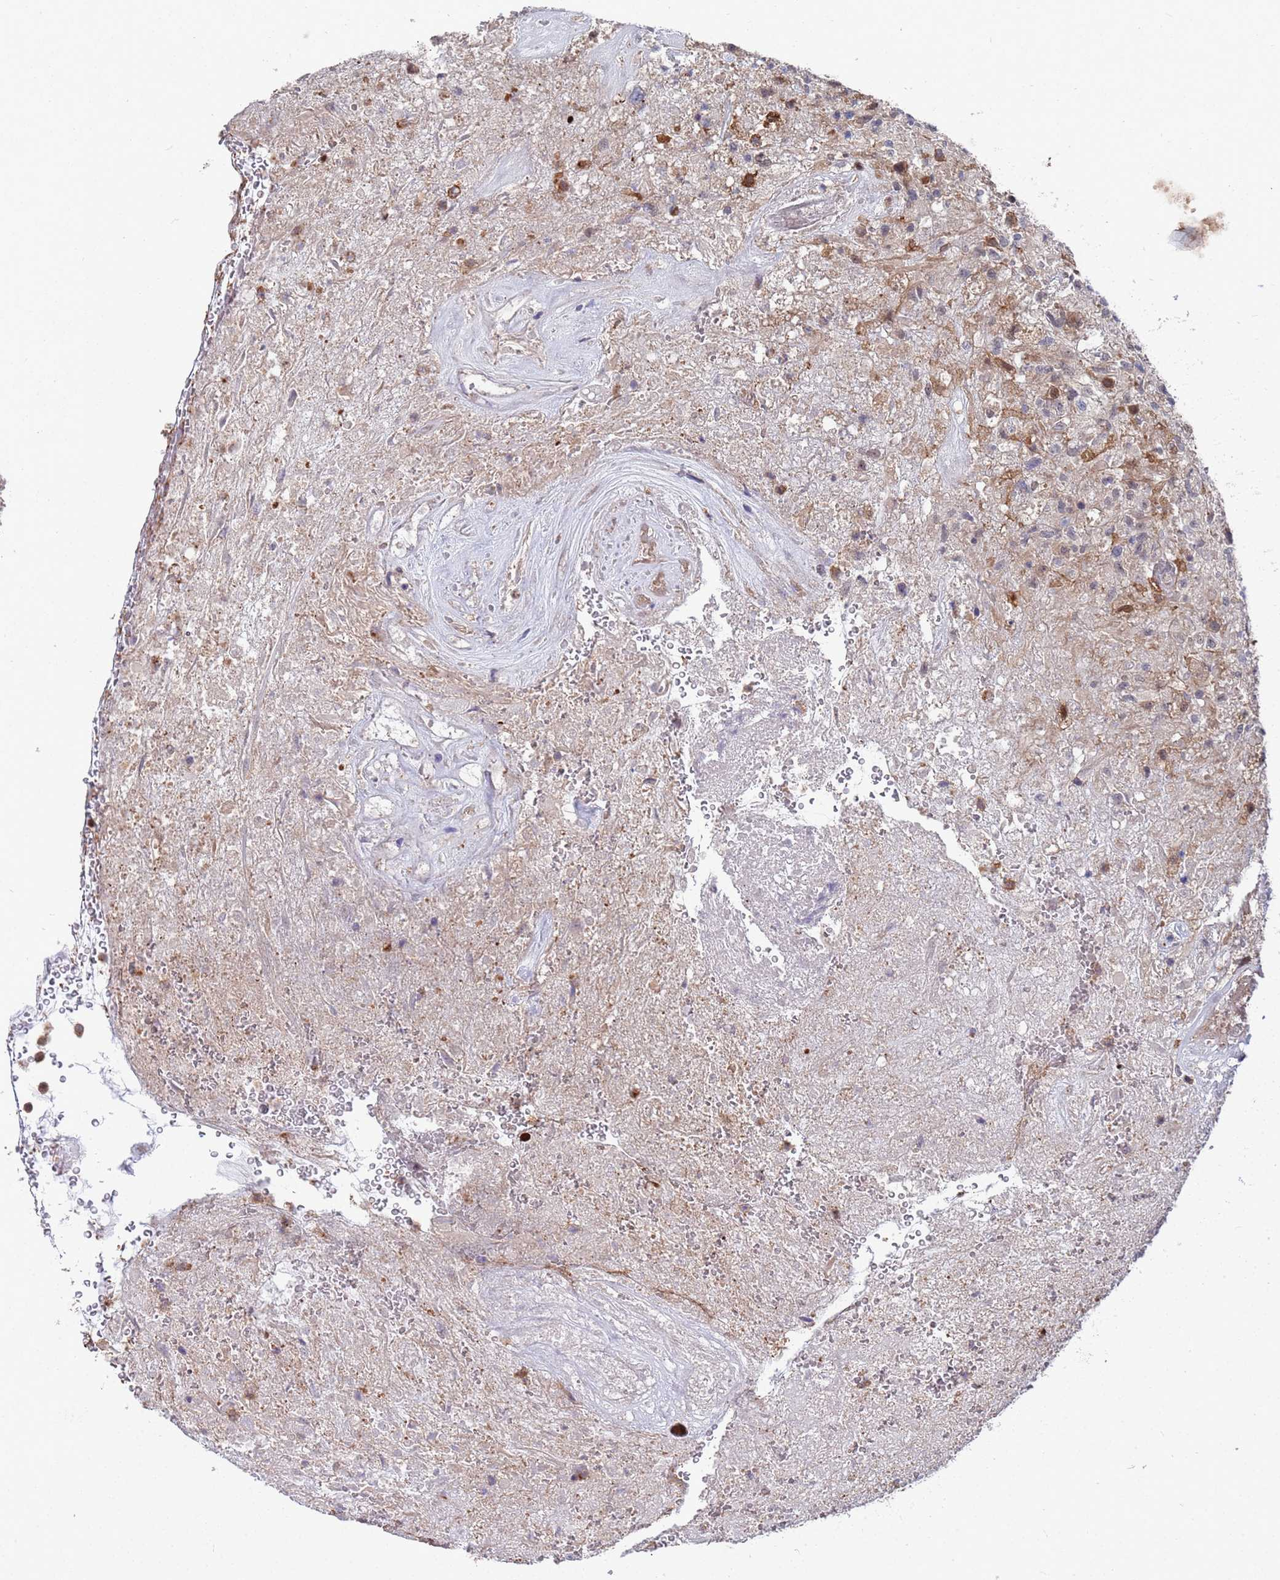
{"staining": {"intensity": "negative", "quantity": "none", "location": "none"}, "tissue": "glioma", "cell_type": "Tumor cells", "image_type": "cancer", "snomed": [{"axis": "morphology", "description": "Glioma, malignant, High grade"}, {"axis": "topography", "description": "Brain"}], "caption": "High-grade glioma (malignant) stained for a protein using IHC exhibits no staining tumor cells.", "gene": "TMBIM6", "patient": {"sex": "male", "age": 56}}